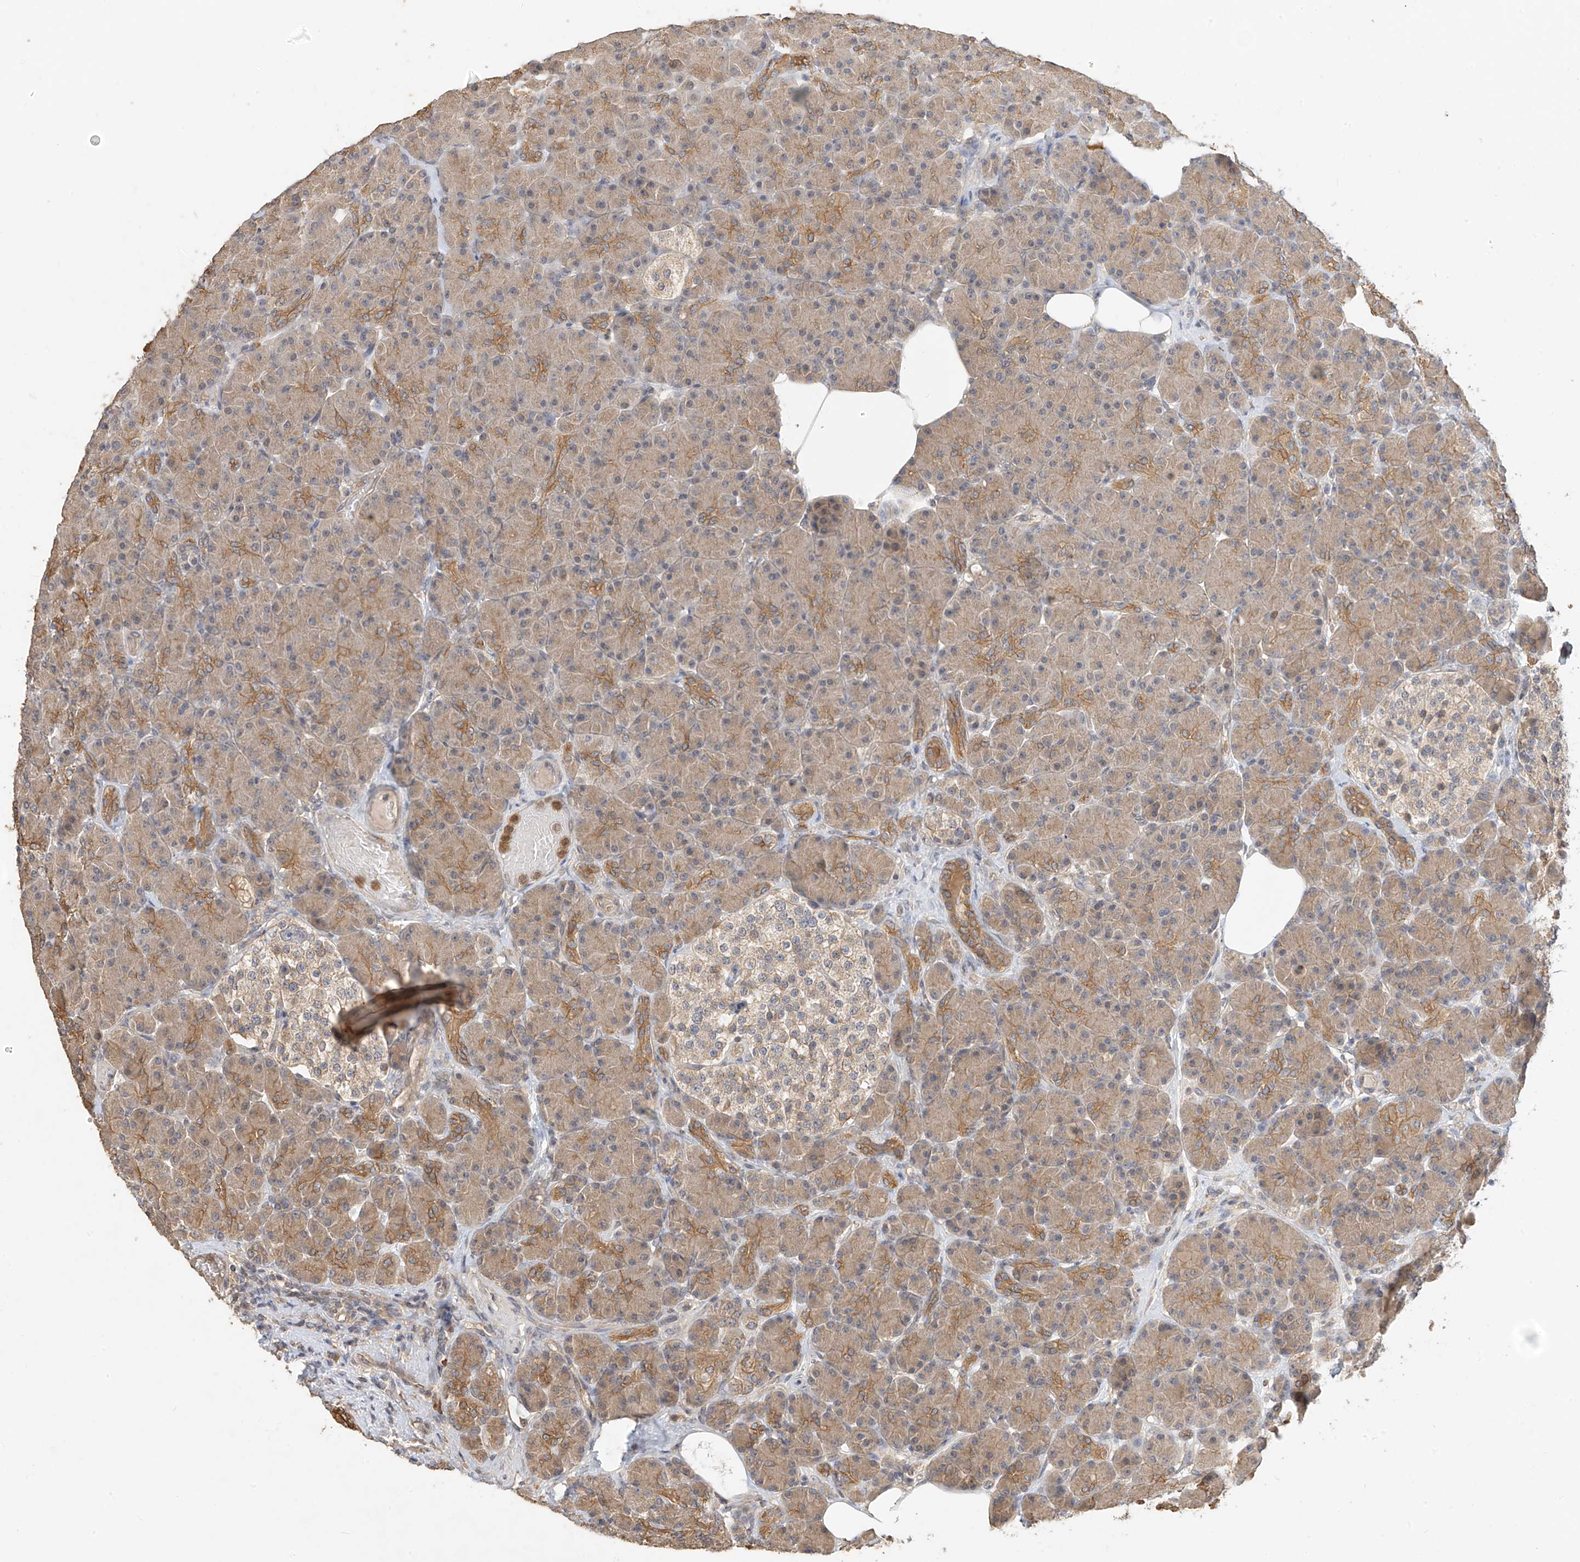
{"staining": {"intensity": "moderate", "quantity": ">75%", "location": "cytoplasmic/membranous"}, "tissue": "pancreas", "cell_type": "Exocrine glandular cells", "image_type": "normal", "snomed": [{"axis": "morphology", "description": "Normal tissue, NOS"}, {"axis": "topography", "description": "Pancreas"}], "caption": "High-power microscopy captured an IHC image of benign pancreas, revealing moderate cytoplasmic/membranous staining in about >75% of exocrine glandular cells.", "gene": "OFD1", "patient": {"sex": "female", "age": 43}}